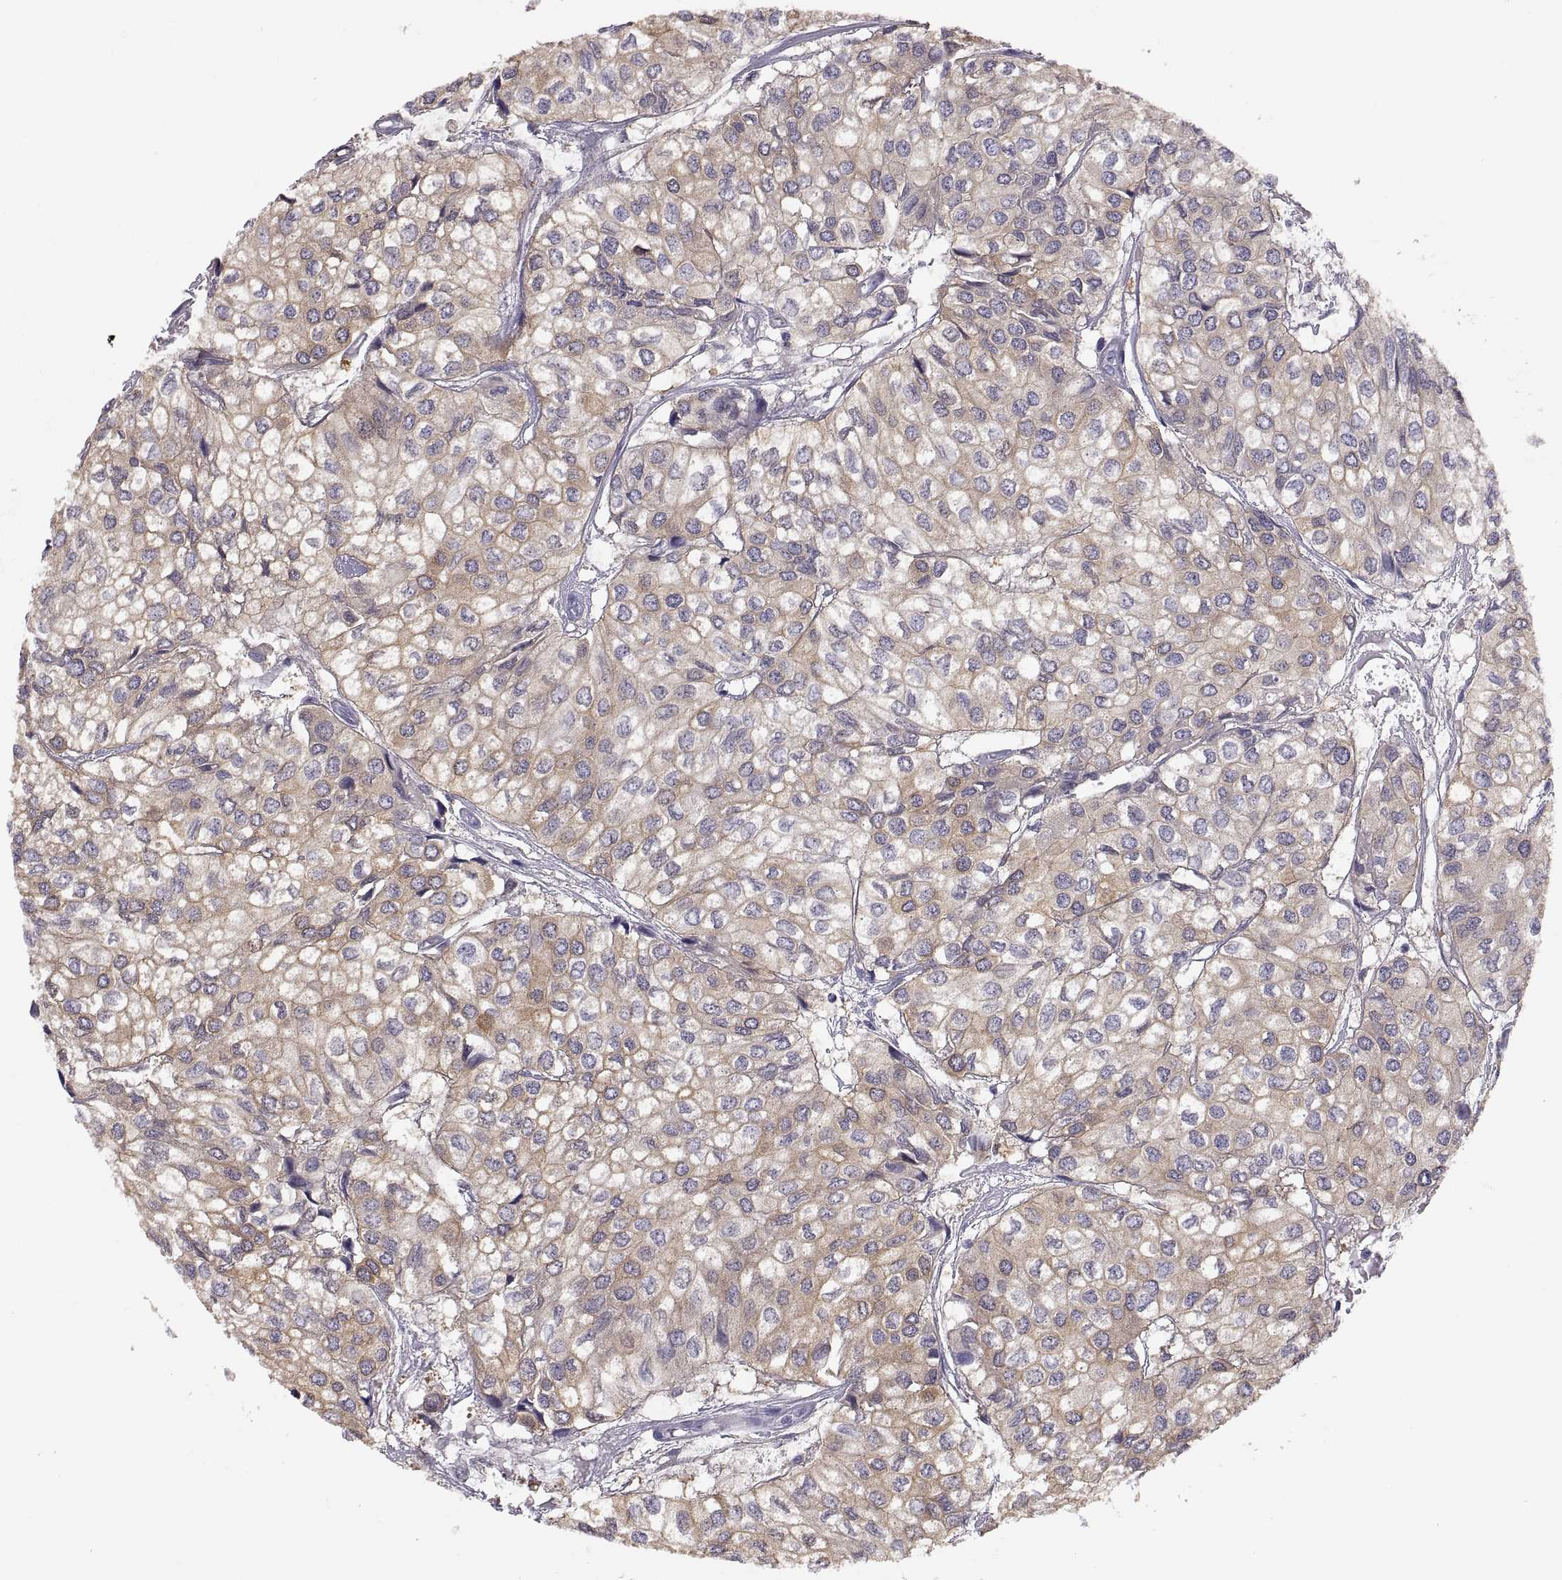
{"staining": {"intensity": "weak", "quantity": ">75%", "location": "cytoplasmic/membranous"}, "tissue": "urothelial cancer", "cell_type": "Tumor cells", "image_type": "cancer", "snomed": [{"axis": "morphology", "description": "Urothelial carcinoma, High grade"}, {"axis": "topography", "description": "Urinary bladder"}], "caption": "Protein staining of urothelial cancer tissue reveals weak cytoplasmic/membranous expression in approximately >75% of tumor cells.", "gene": "STRC", "patient": {"sex": "male", "age": 73}}